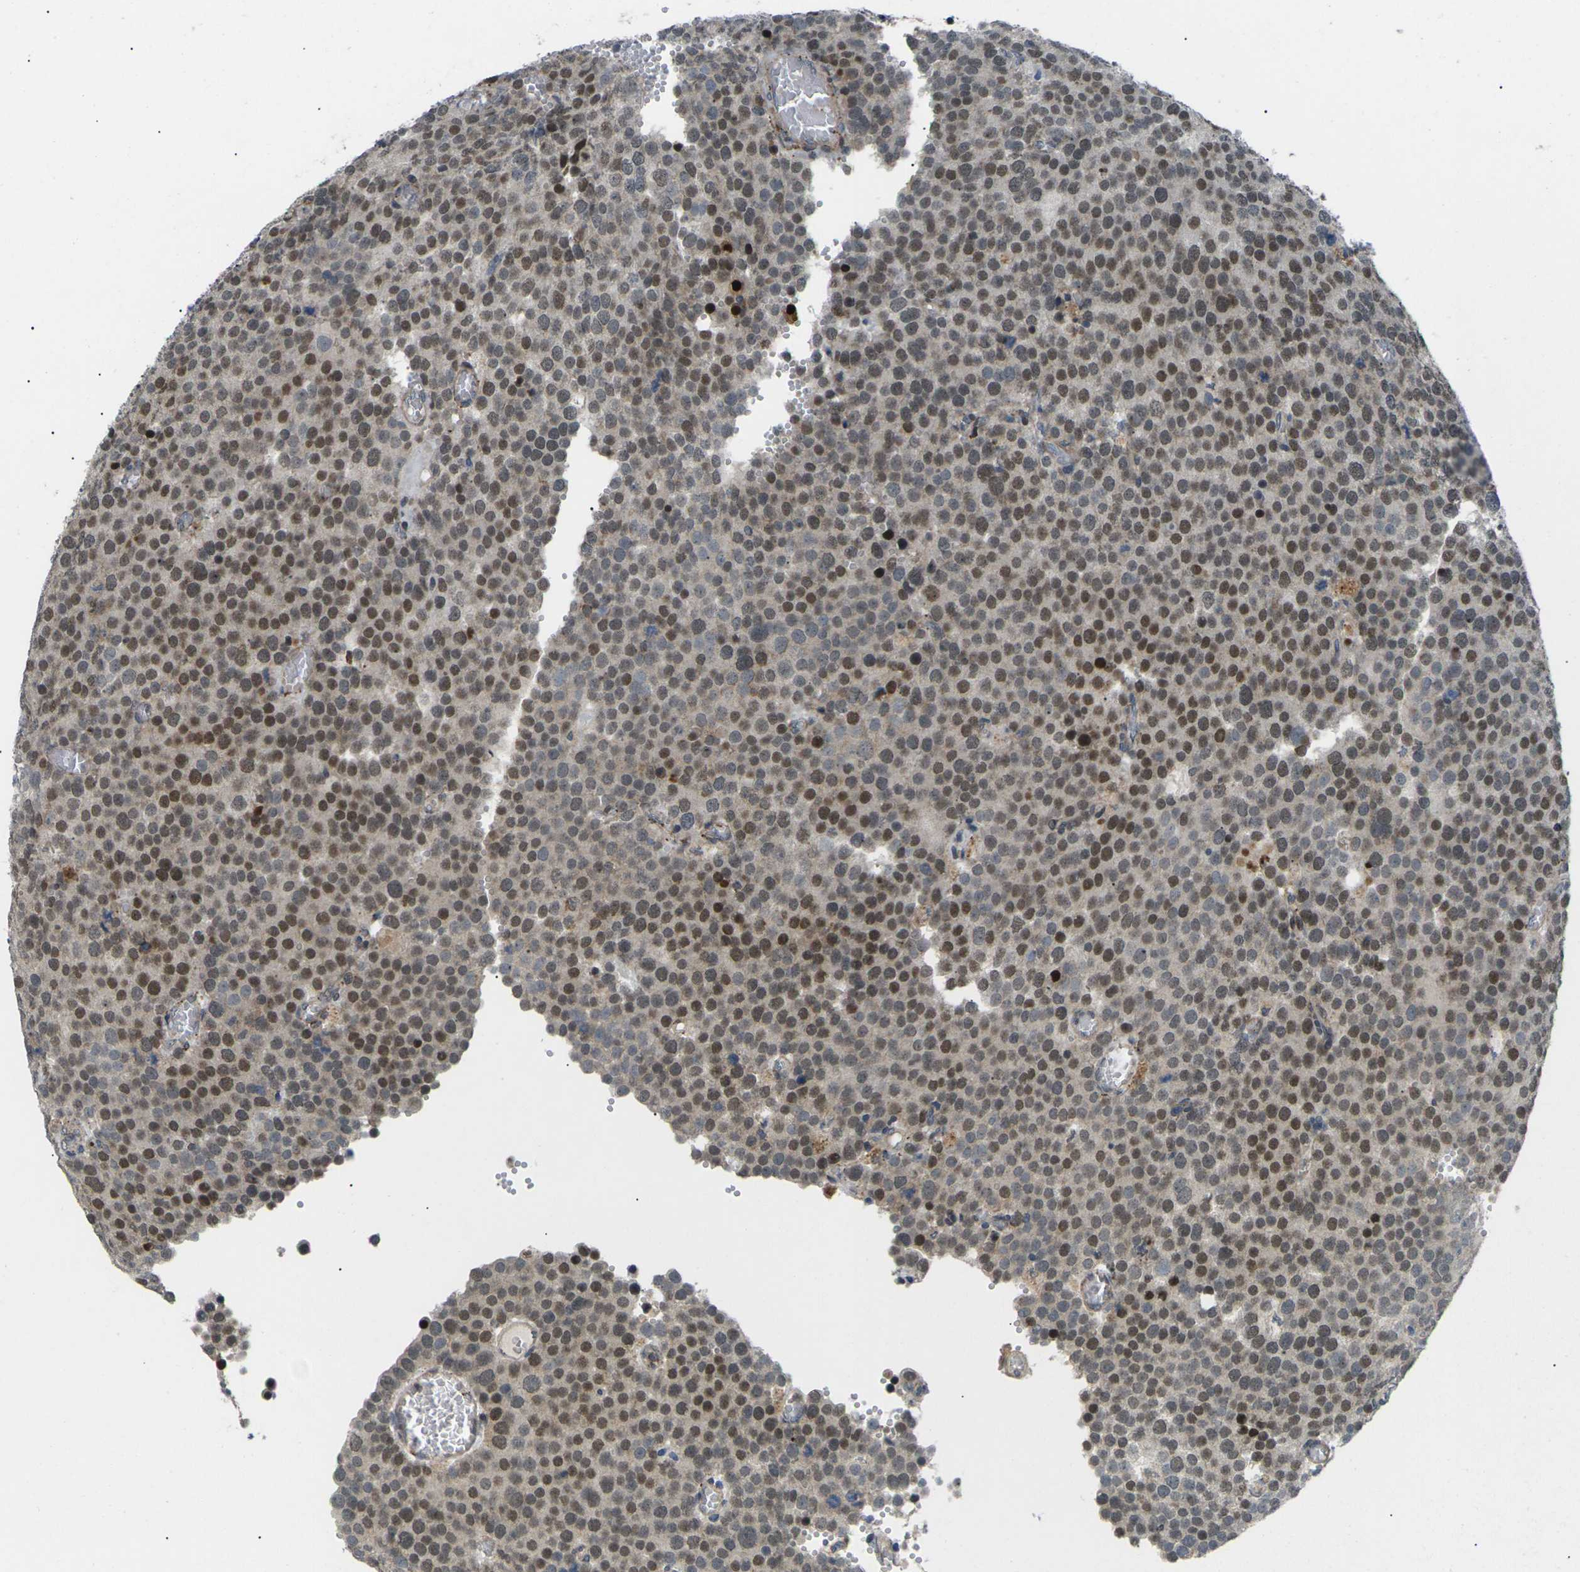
{"staining": {"intensity": "moderate", "quantity": ">75%", "location": "nuclear"}, "tissue": "testis cancer", "cell_type": "Tumor cells", "image_type": "cancer", "snomed": [{"axis": "morphology", "description": "Normal tissue, NOS"}, {"axis": "morphology", "description": "Seminoma, NOS"}, {"axis": "topography", "description": "Testis"}], "caption": "This histopathology image shows IHC staining of testis cancer, with medium moderate nuclear staining in about >75% of tumor cells.", "gene": "RPS6KA3", "patient": {"sex": "male", "age": 71}}